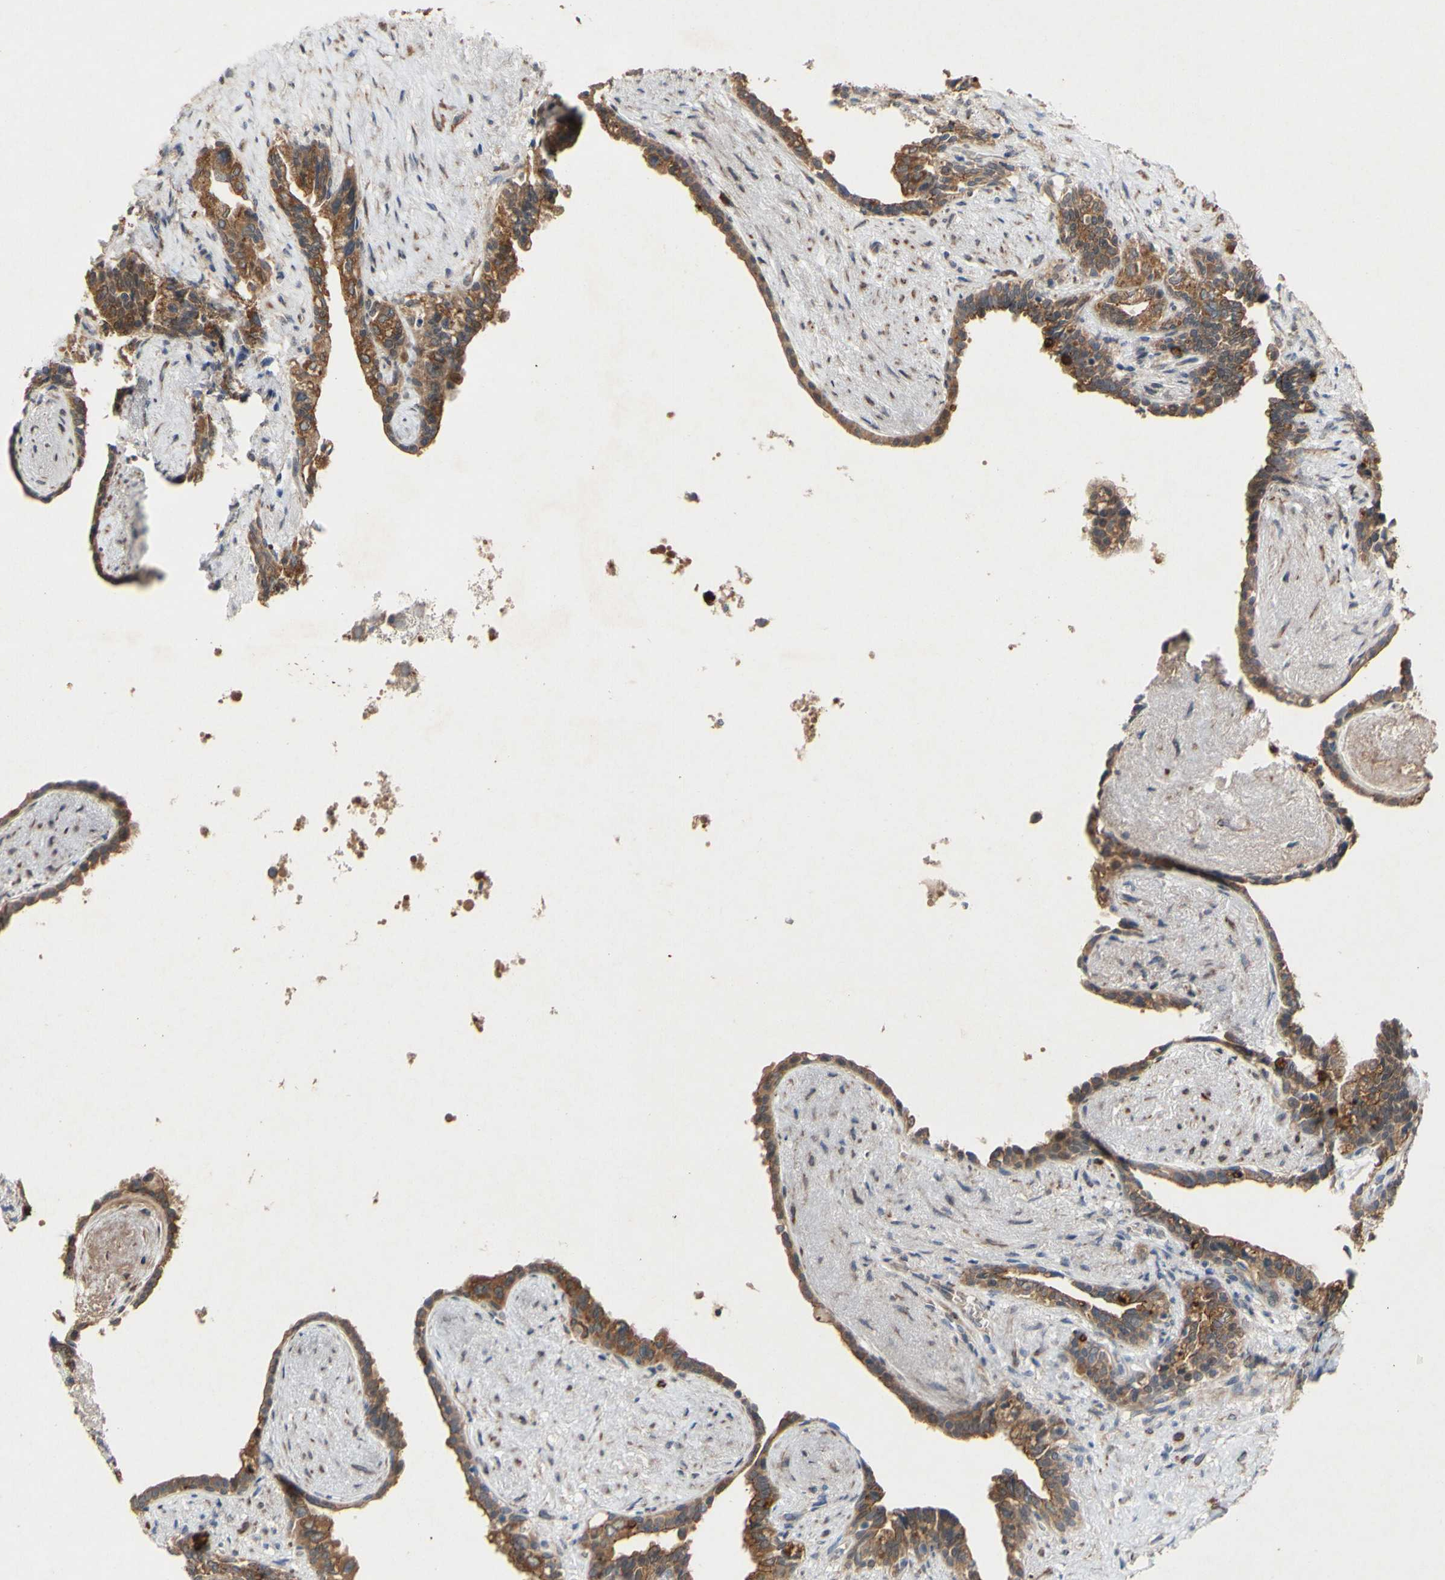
{"staining": {"intensity": "strong", "quantity": ">75%", "location": "cytoplasmic/membranous"}, "tissue": "seminal vesicle", "cell_type": "Glandular cells", "image_type": "normal", "snomed": [{"axis": "morphology", "description": "Normal tissue, NOS"}, {"axis": "topography", "description": "Seminal veicle"}], "caption": "Seminal vesicle stained with DAB IHC shows high levels of strong cytoplasmic/membranous staining in about >75% of glandular cells.", "gene": "PDGFB", "patient": {"sex": "male", "age": 63}}